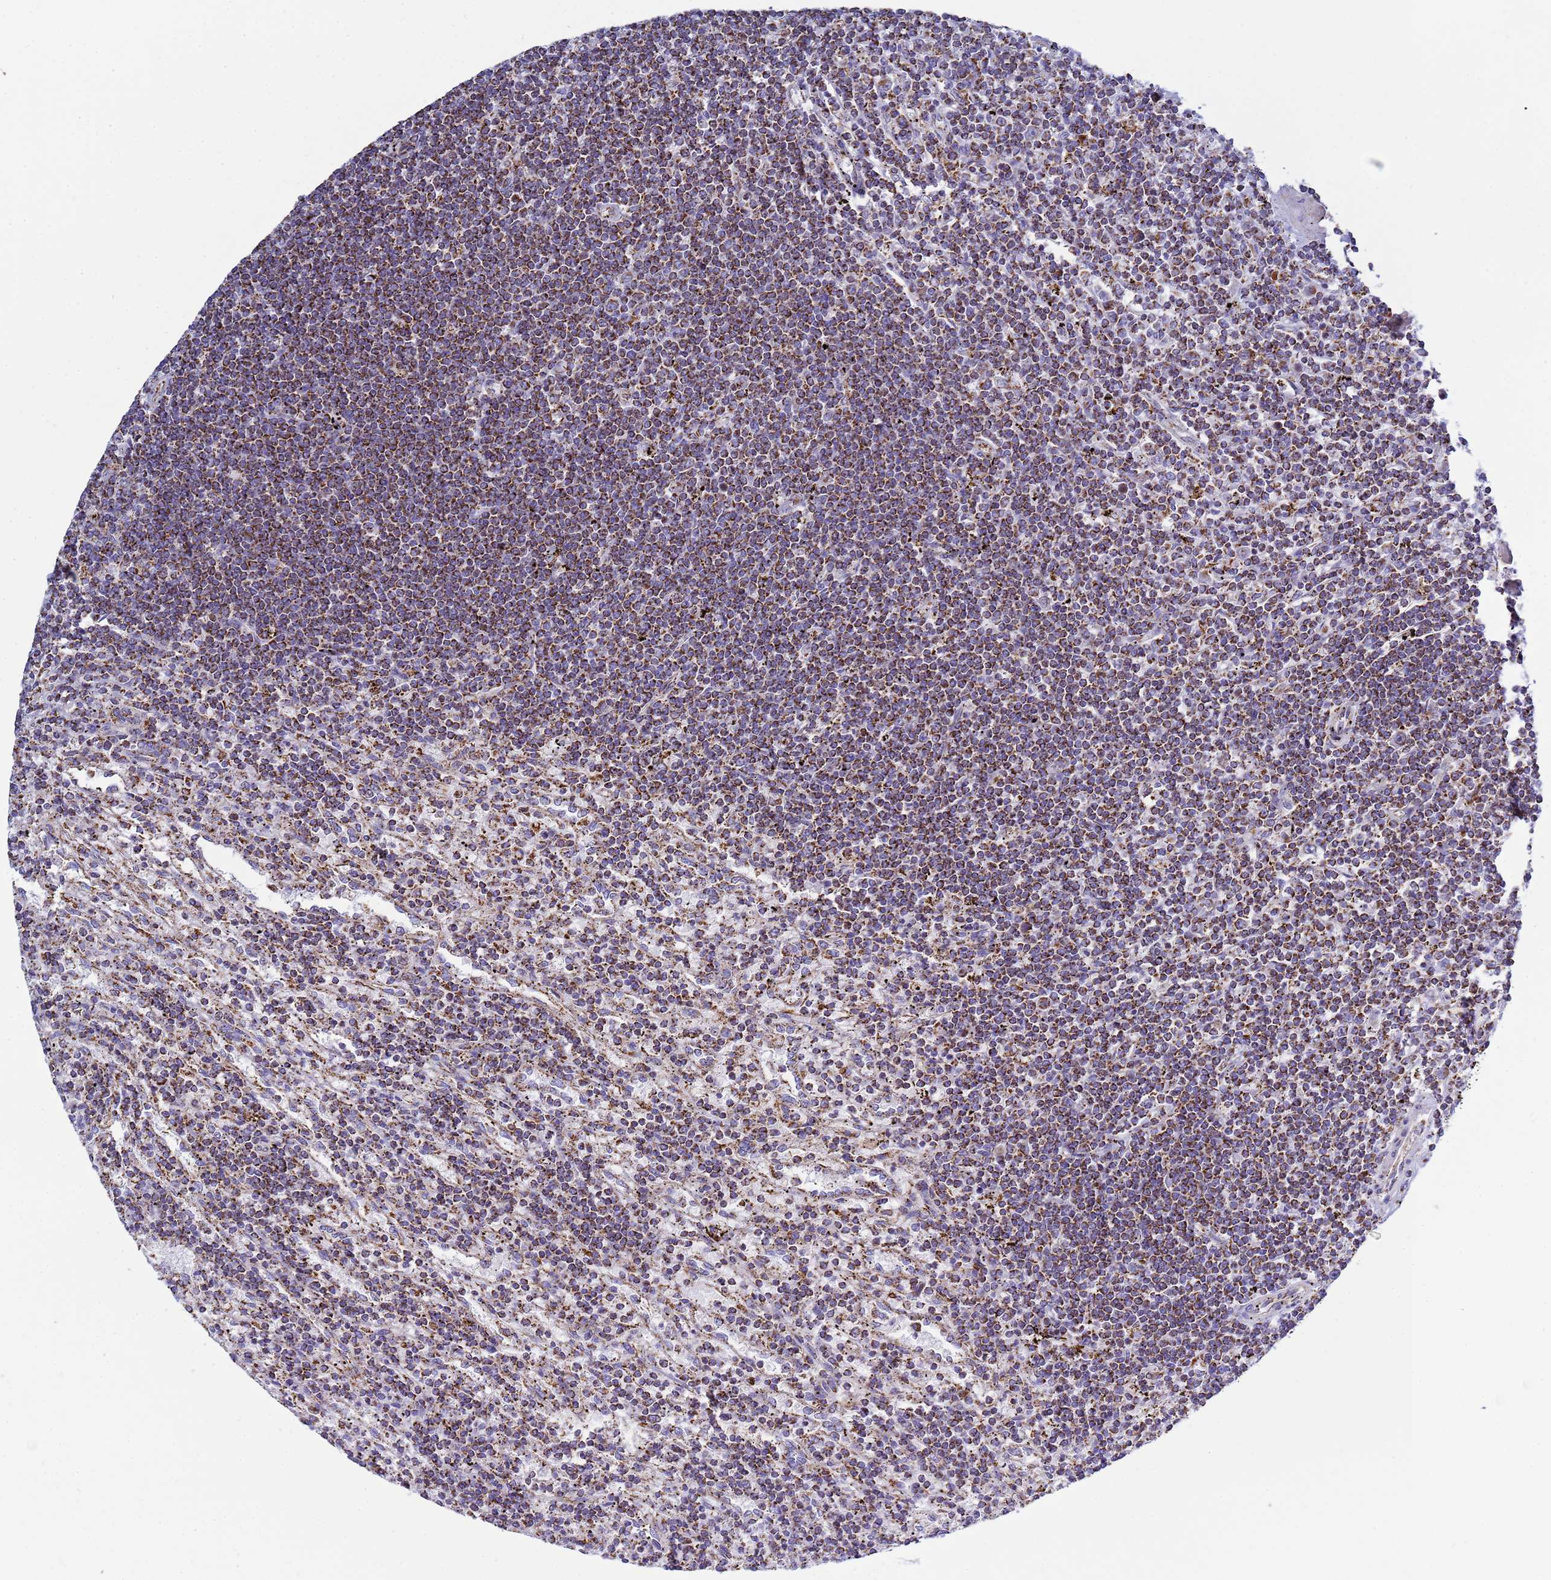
{"staining": {"intensity": "strong", "quantity": ">75%", "location": "cytoplasmic/membranous"}, "tissue": "lymphoma", "cell_type": "Tumor cells", "image_type": "cancer", "snomed": [{"axis": "morphology", "description": "Malignant lymphoma, non-Hodgkin's type, Low grade"}, {"axis": "topography", "description": "Spleen"}], "caption": "The image displays a brown stain indicating the presence of a protein in the cytoplasmic/membranous of tumor cells in lymphoma.", "gene": "COQ4", "patient": {"sex": "male", "age": 76}}